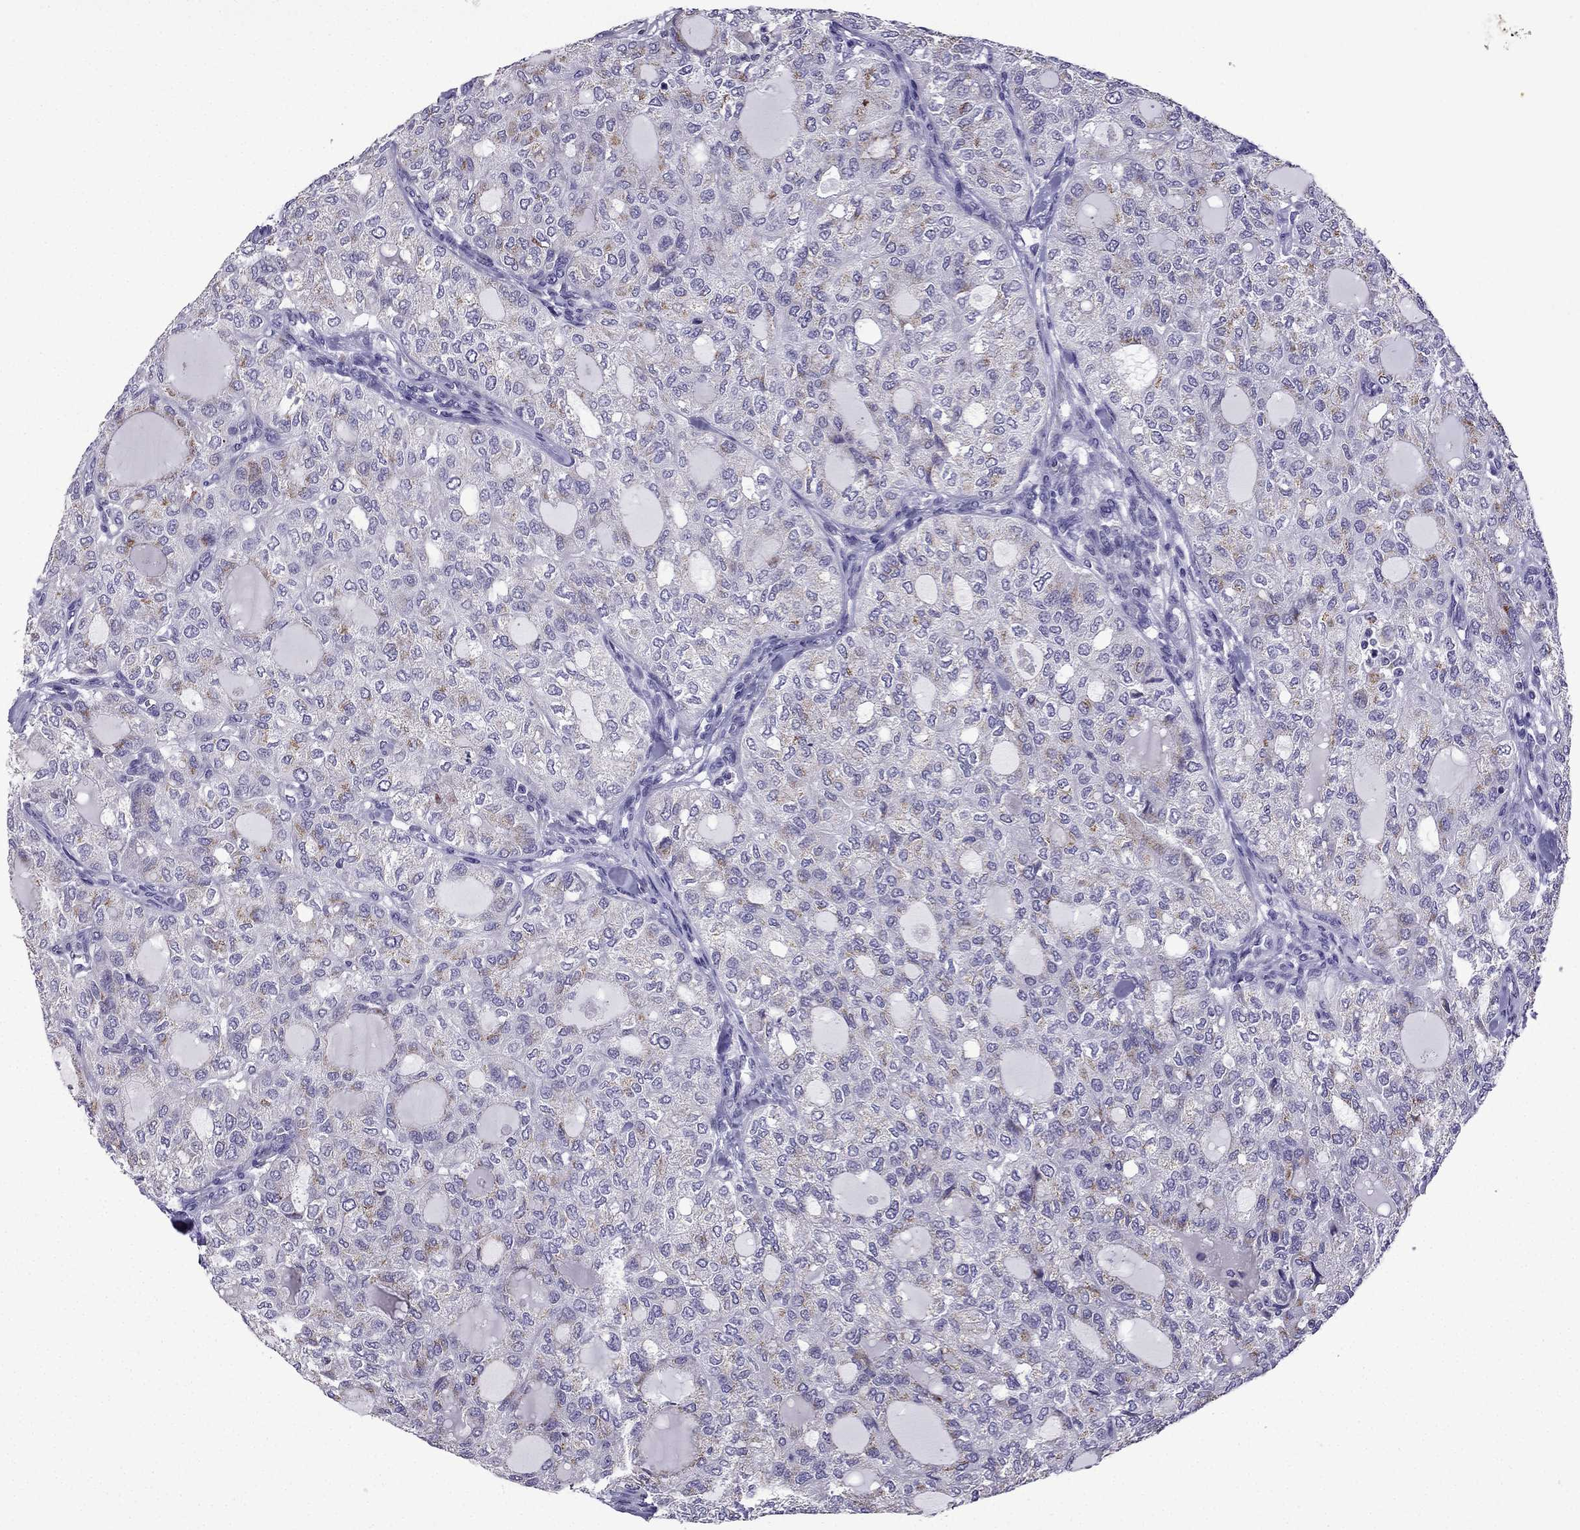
{"staining": {"intensity": "moderate", "quantity": "25%-75%", "location": "cytoplasmic/membranous"}, "tissue": "thyroid cancer", "cell_type": "Tumor cells", "image_type": "cancer", "snomed": [{"axis": "morphology", "description": "Follicular adenoma carcinoma, NOS"}, {"axis": "topography", "description": "Thyroid gland"}], "caption": "An image showing moderate cytoplasmic/membranous expression in about 25%-75% of tumor cells in follicular adenoma carcinoma (thyroid), as visualized by brown immunohistochemical staining.", "gene": "TTN", "patient": {"sex": "male", "age": 75}}